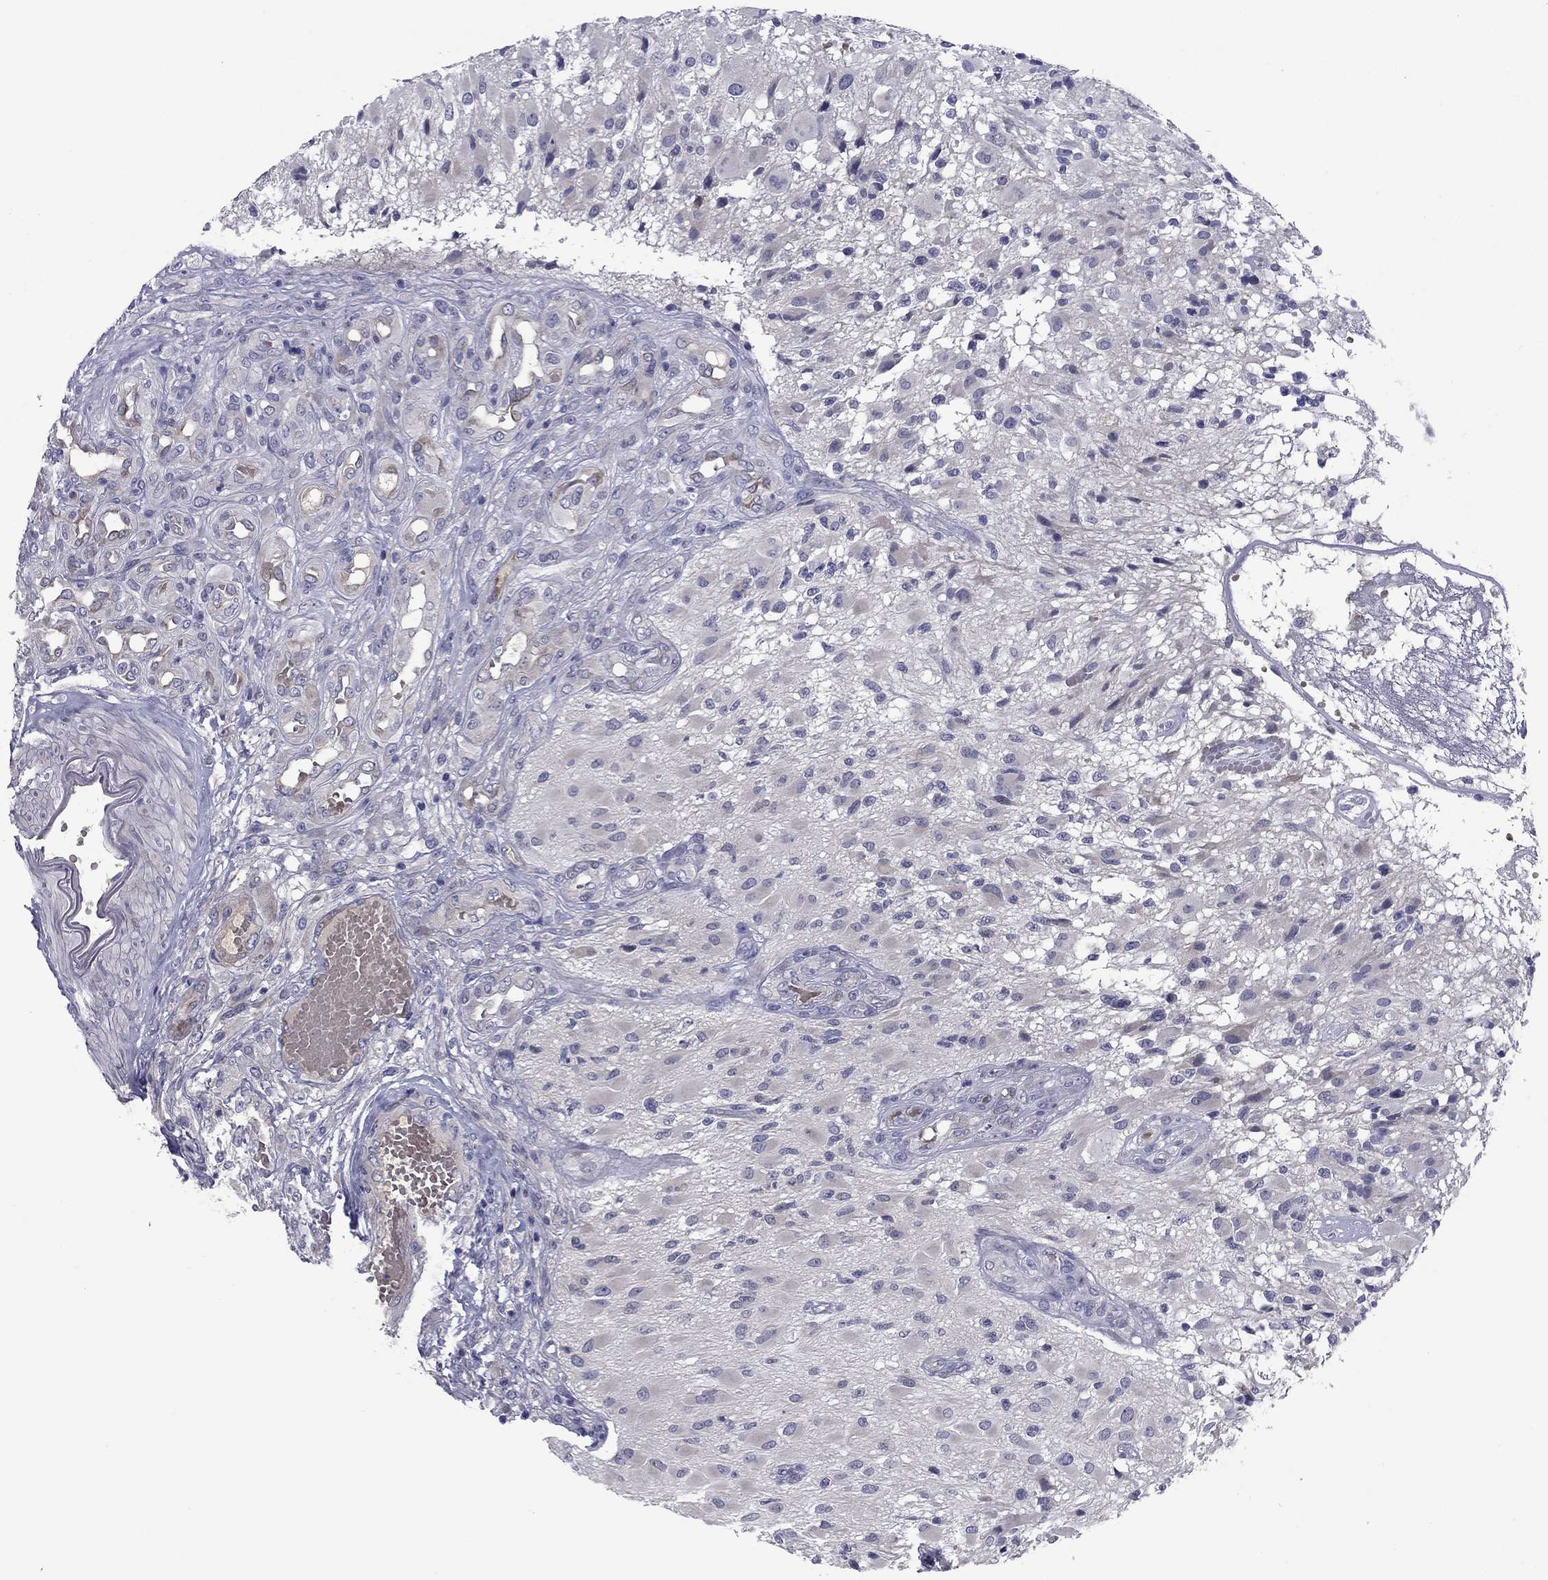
{"staining": {"intensity": "negative", "quantity": "none", "location": "none"}, "tissue": "glioma", "cell_type": "Tumor cells", "image_type": "cancer", "snomed": [{"axis": "morphology", "description": "Glioma, malignant, High grade"}, {"axis": "topography", "description": "Brain"}], "caption": "High power microscopy image of an IHC micrograph of glioma, revealing no significant positivity in tumor cells.", "gene": "UNC119B", "patient": {"sex": "female", "age": 63}}